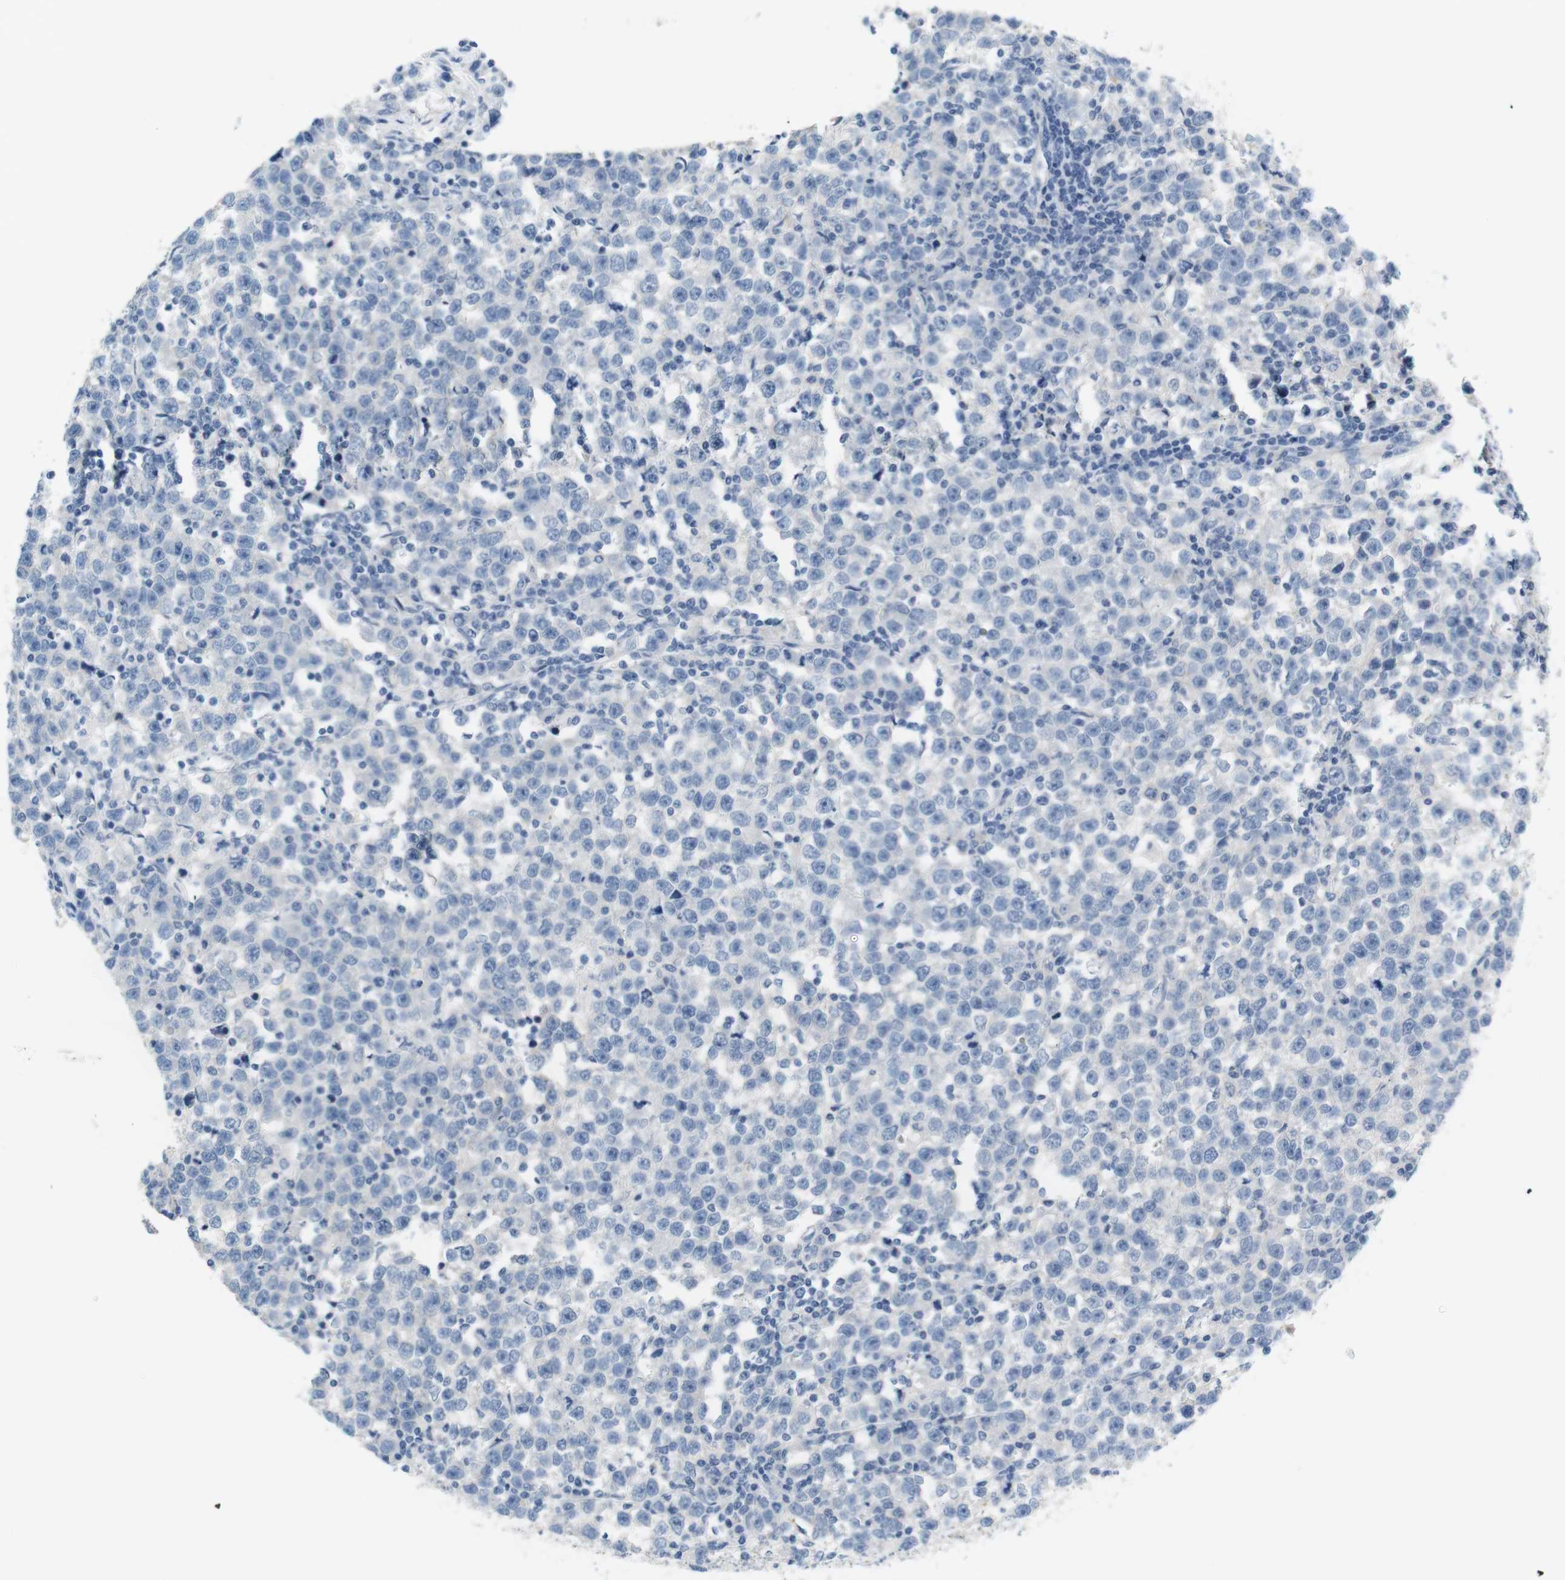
{"staining": {"intensity": "negative", "quantity": "none", "location": "none"}, "tissue": "testis cancer", "cell_type": "Tumor cells", "image_type": "cancer", "snomed": [{"axis": "morphology", "description": "Seminoma, NOS"}, {"axis": "topography", "description": "Testis"}], "caption": "Immunohistochemical staining of human seminoma (testis) exhibits no significant staining in tumor cells.", "gene": "LRRK2", "patient": {"sex": "male", "age": 43}}